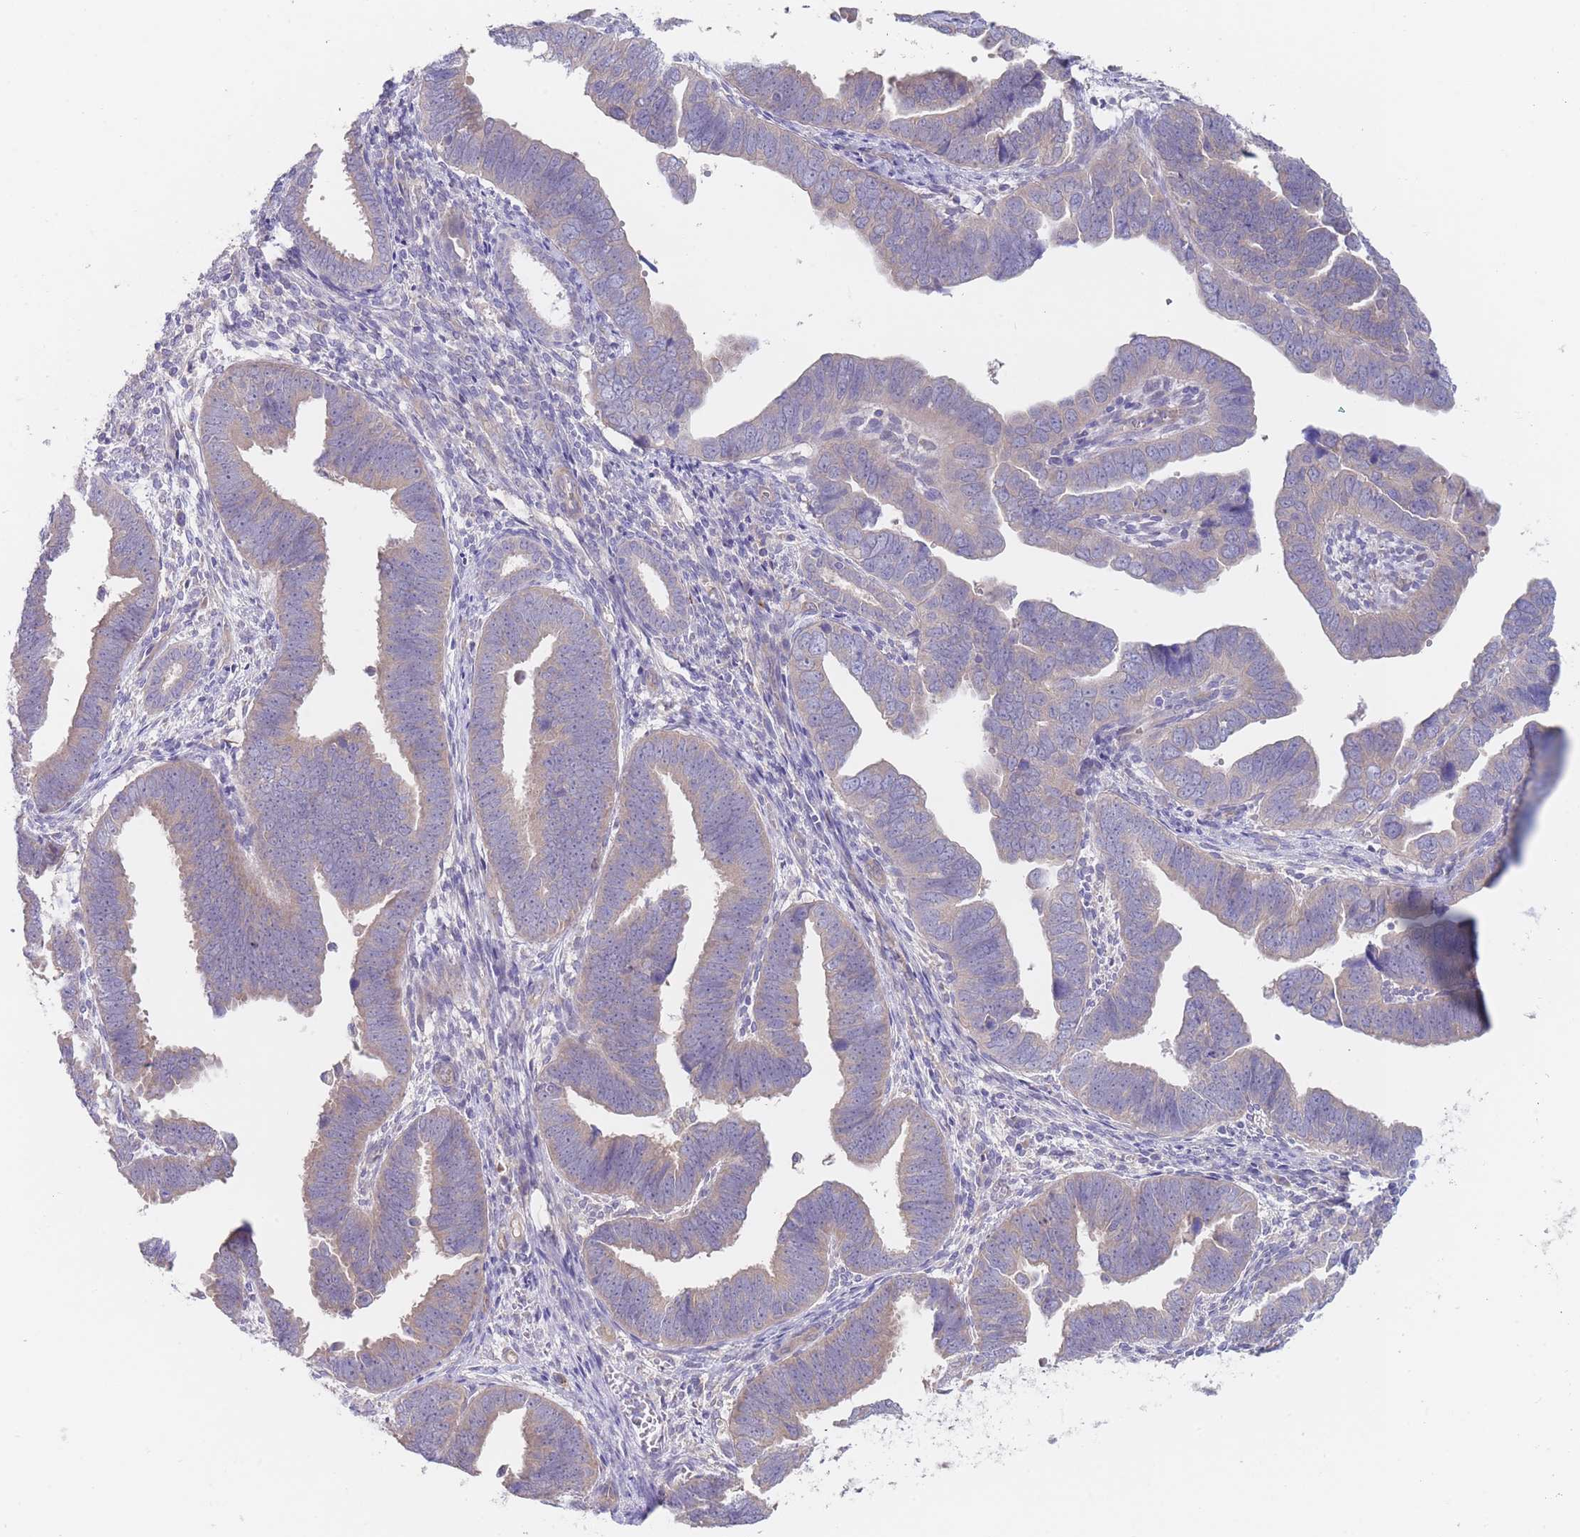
{"staining": {"intensity": "weak", "quantity": "<25%", "location": "cytoplasmic/membranous"}, "tissue": "endometrial cancer", "cell_type": "Tumor cells", "image_type": "cancer", "snomed": [{"axis": "morphology", "description": "Adenocarcinoma, NOS"}, {"axis": "topography", "description": "Endometrium"}], "caption": "Endometrial adenocarcinoma stained for a protein using immunohistochemistry displays no staining tumor cells.", "gene": "ZNF281", "patient": {"sex": "female", "age": 75}}